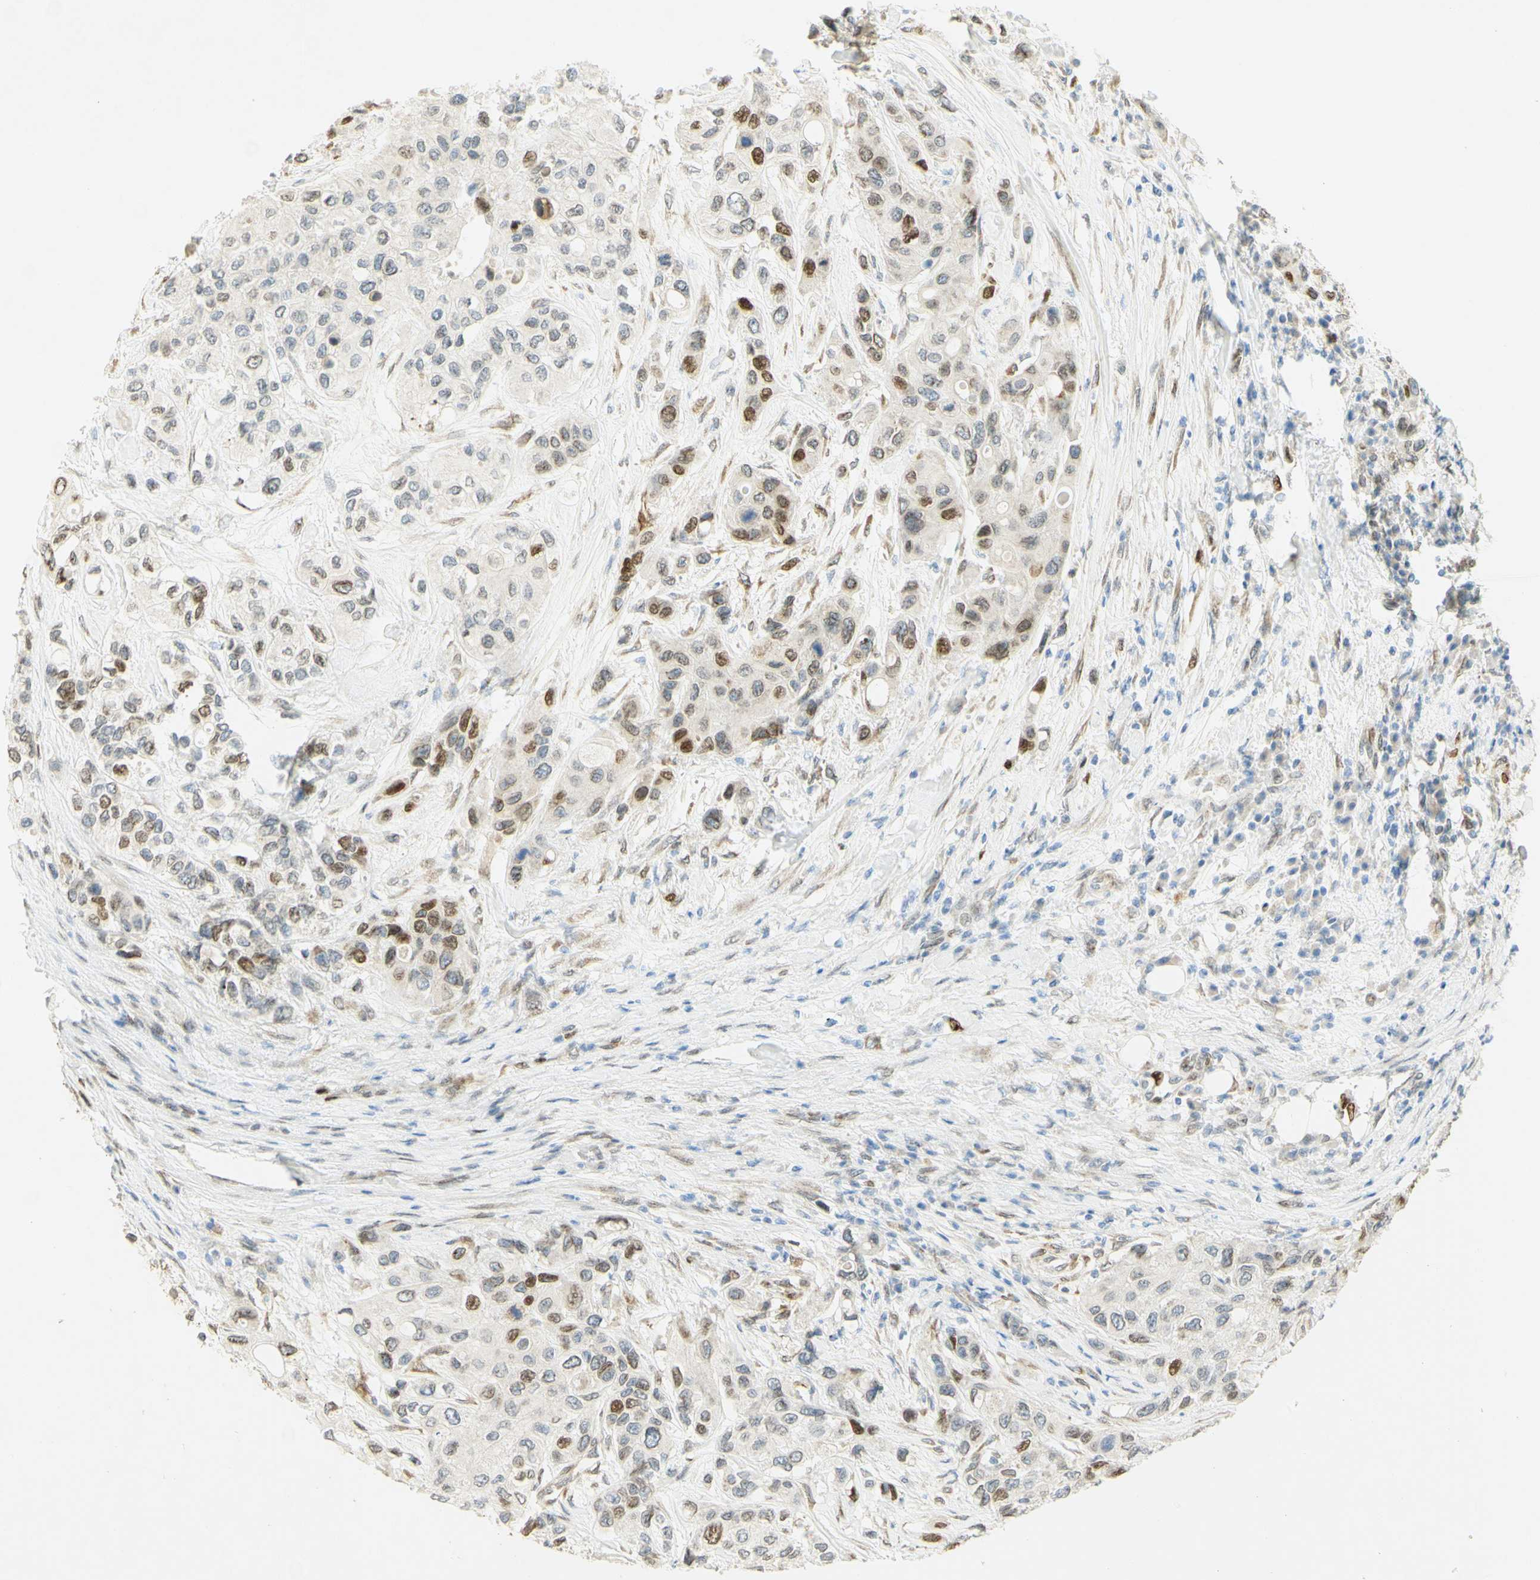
{"staining": {"intensity": "strong", "quantity": "25%-75%", "location": "nuclear"}, "tissue": "urothelial cancer", "cell_type": "Tumor cells", "image_type": "cancer", "snomed": [{"axis": "morphology", "description": "Urothelial carcinoma, High grade"}, {"axis": "topography", "description": "Urinary bladder"}], "caption": "Urothelial cancer was stained to show a protein in brown. There is high levels of strong nuclear positivity in approximately 25%-75% of tumor cells. The protein of interest is stained brown, and the nuclei are stained in blue (DAB IHC with brightfield microscopy, high magnification).", "gene": "E2F1", "patient": {"sex": "female", "age": 56}}